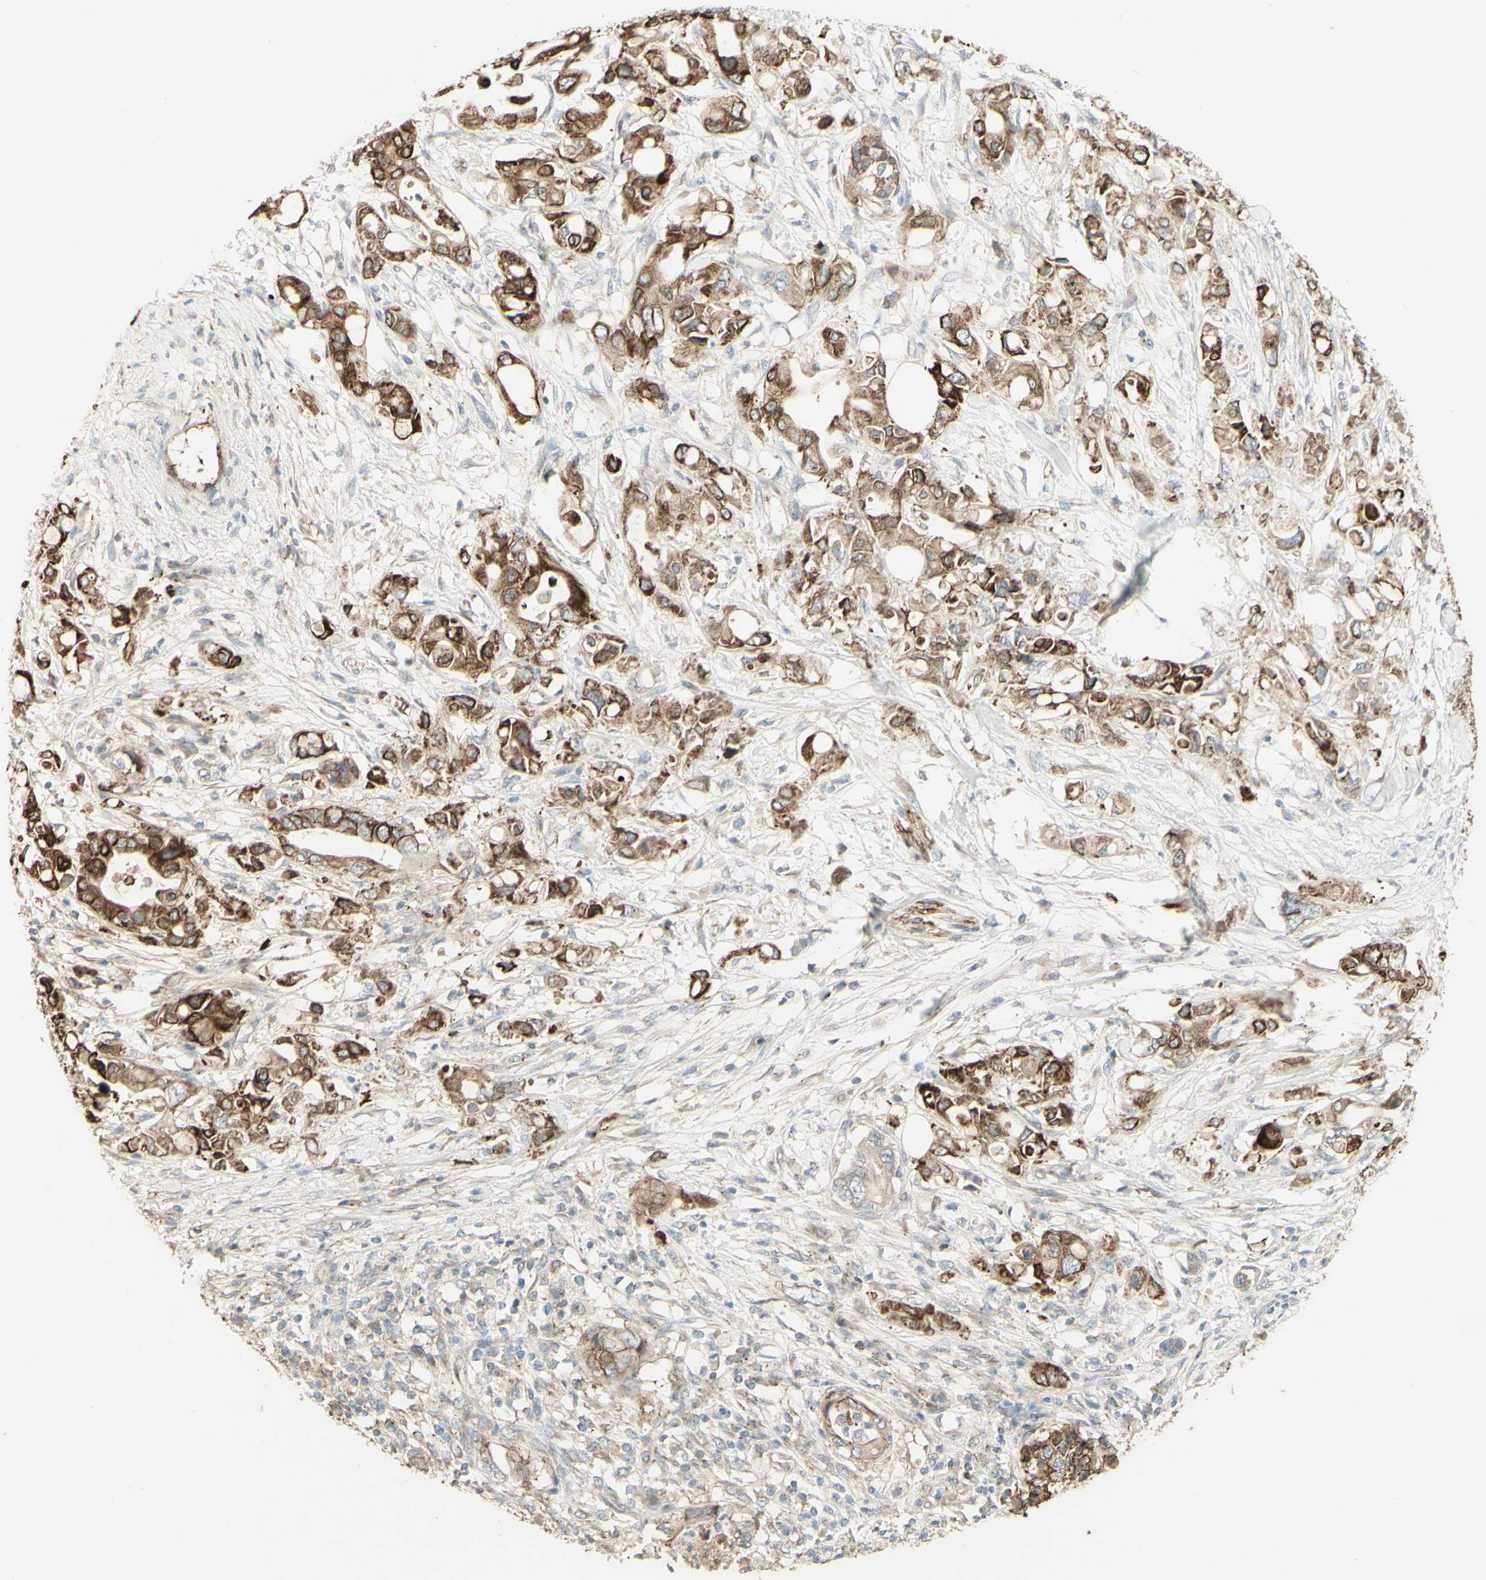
{"staining": {"intensity": "moderate", "quantity": ">75%", "location": "cytoplasmic/membranous"}, "tissue": "pancreatic cancer", "cell_type": "Tumor cells", "image_type": "cancer", "snomed": [{"axis": "morphology", "description": "Adenocarcinoma, NOS"}, {"axis": "topography", "description": "Pancreas"}], "caption": "Adenocarcinoma (pancreatic) stained with a protein marker demonstrates moderate staining in tumor cells.", "gene": "RNF149", "patient": {"sex": "female", "age": 56}}